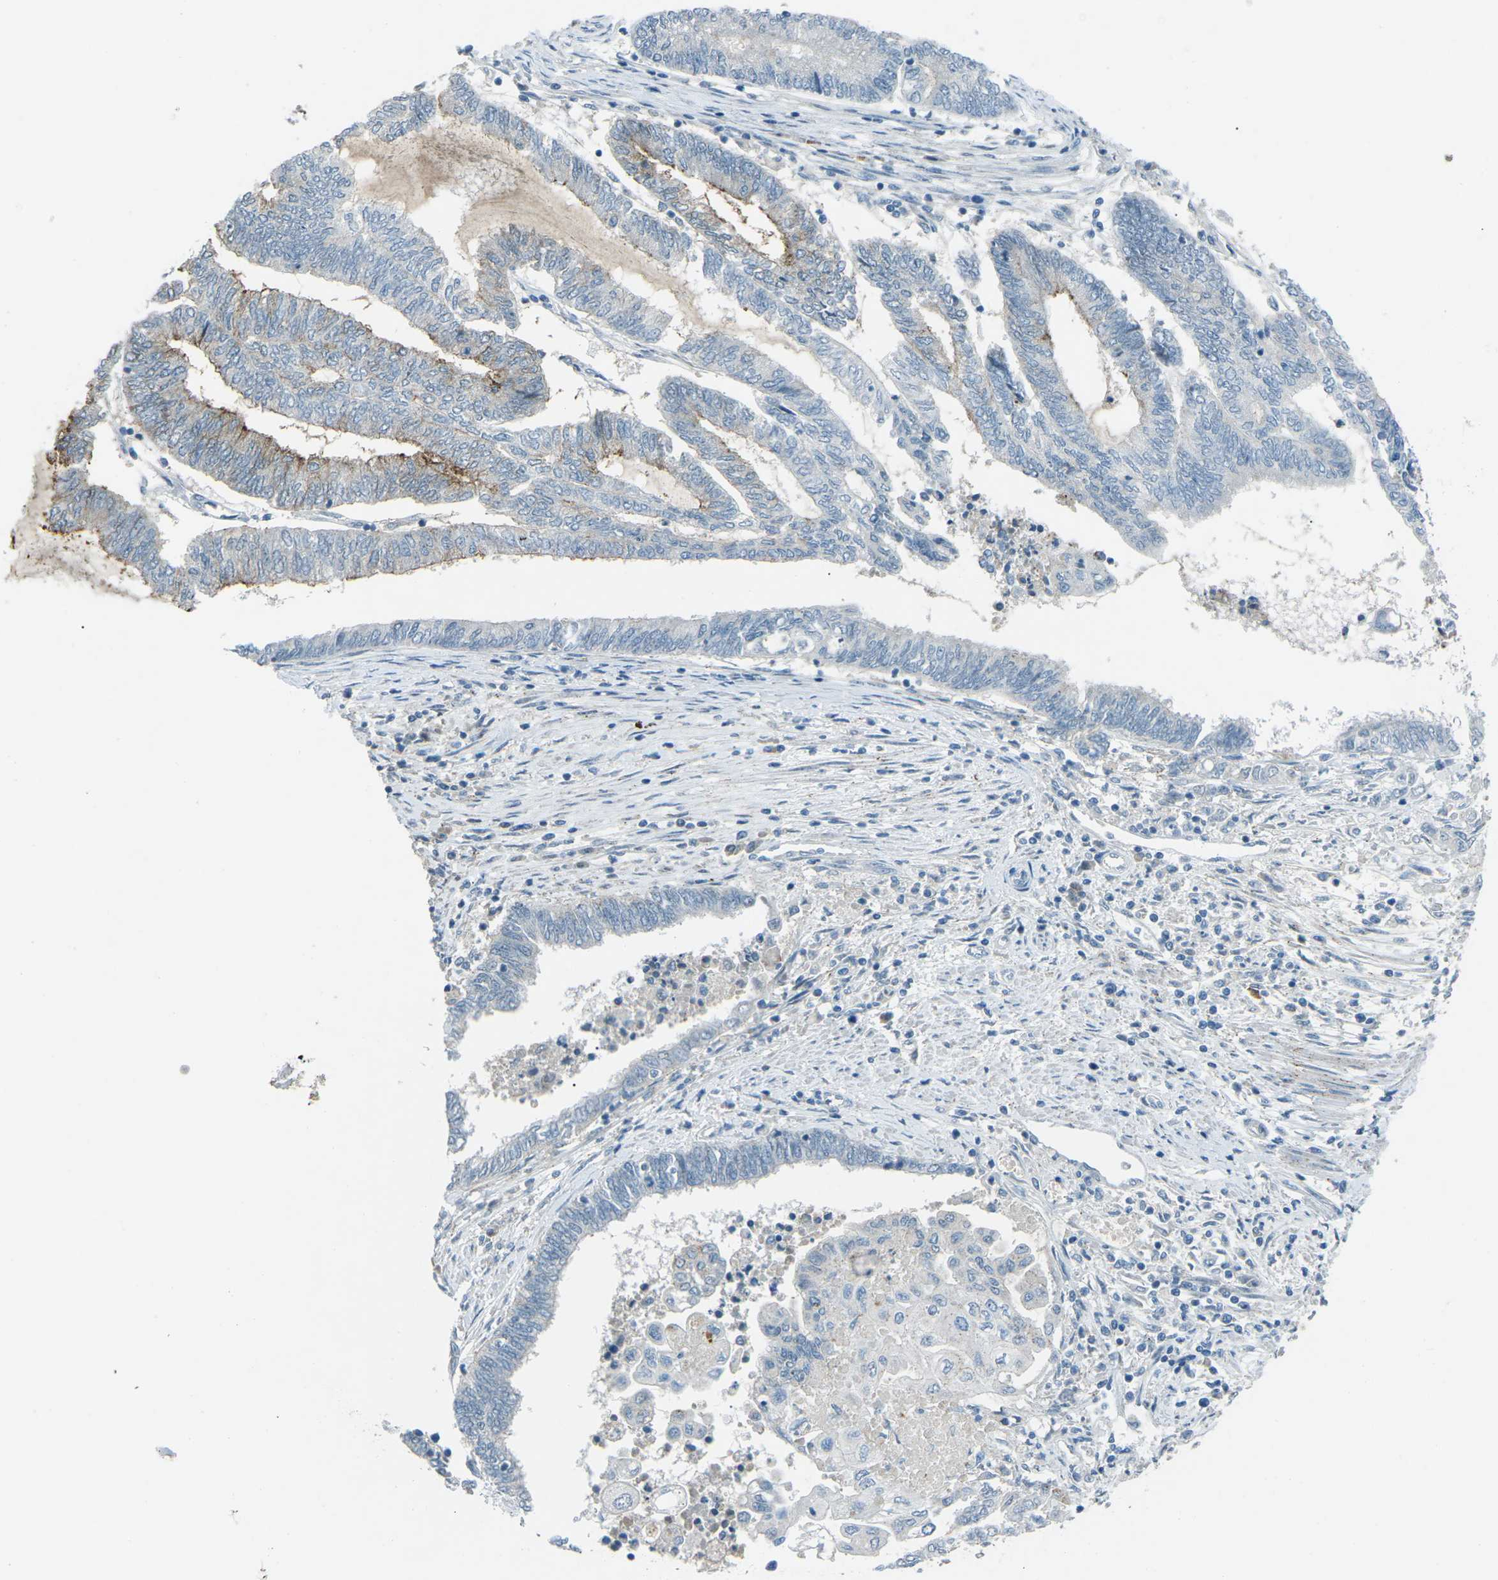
{"staining": {"intensity": "moderate", "quantity": "<25%", "location": "cytoplasmic/membranous"}, "tissue": "endometrial cancer", "cell_type": "Tumor cells", "image_type": "cancer", "snomed": [{"axis": "morphology", "description": "Adenocarcinoma, NOS"}, {"axis": "topography", "description": "Uterus"}, {"axis": "topography", "description": "Endometrium"}], "caption": "Immunohistochemistry (IHC) micrograph of endometrial cancer stained for a protein (brown), which exhibits low levels of moderate cytoplasmic/membranous expression in approximately <25% of tumor cells.", "gene": "PRKCA", "patient": {"sex": "female", "age": 70}}